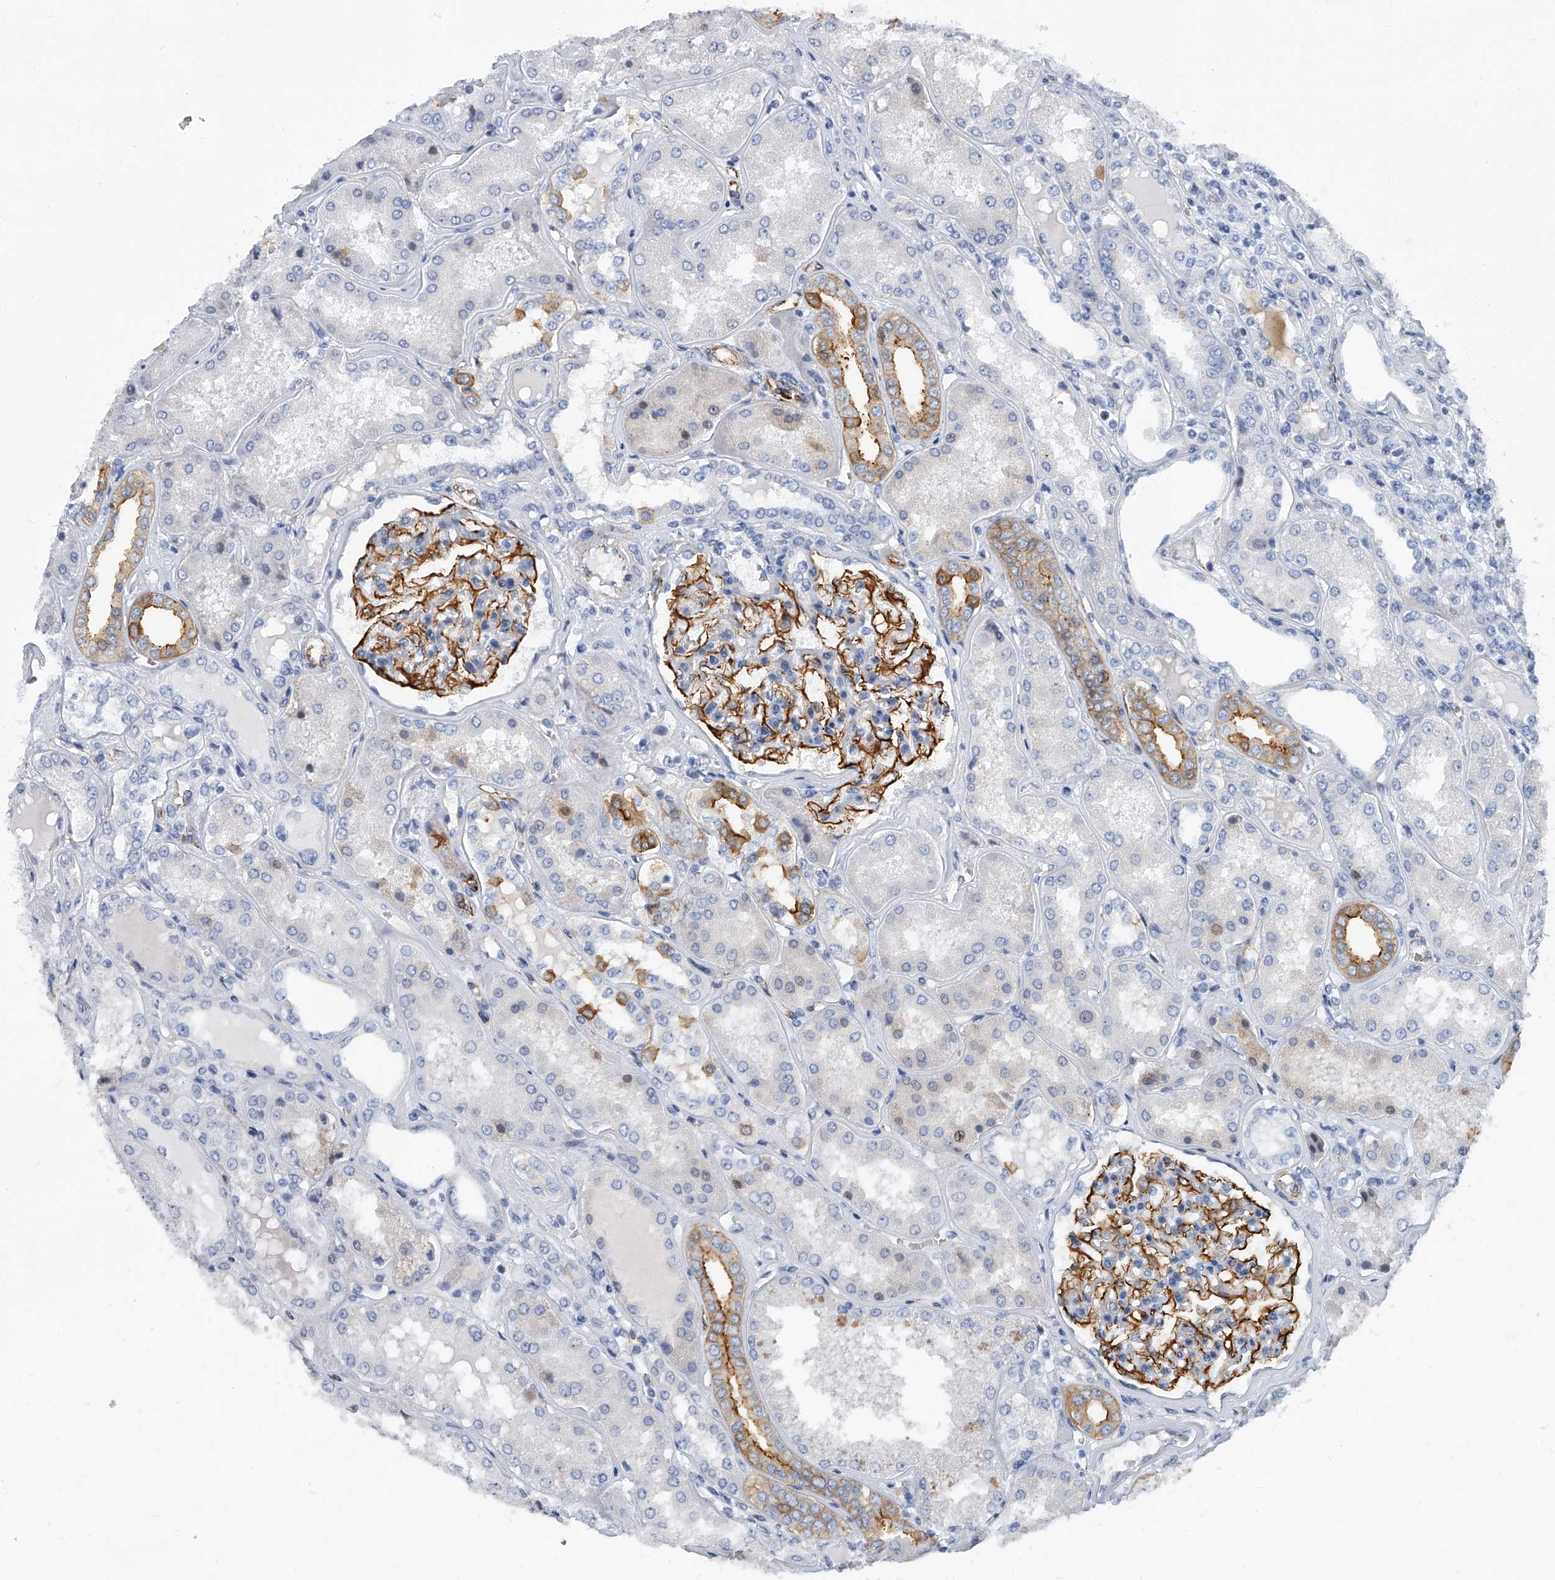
{"staining": {"intensity": "strong", "quantity": ">75%", "location": "cytoplasmic/membranous"}, "tissue": "kidney", "cell_type": "Cells in glomeruli", "image_type": "normal", "snomed": [{"axis": "morphology", "description": "Normal tissue, NOS"}, {"axis": "topography", "description": "Kidney"}], "caption": "Immunohistochemical staining of normal kidney shows high levels of strong cytoplasmic/membranous positivity in about >75% of cells in glomeruli. The protein is stained brown, and the nuclei are stained in blue (DAB (3,3'-diaminobenzidine) IHC with brightfield microscopy, high magnification).", "gene": "KIRREL1", "patient": {"sex": "female", "age": 56}}